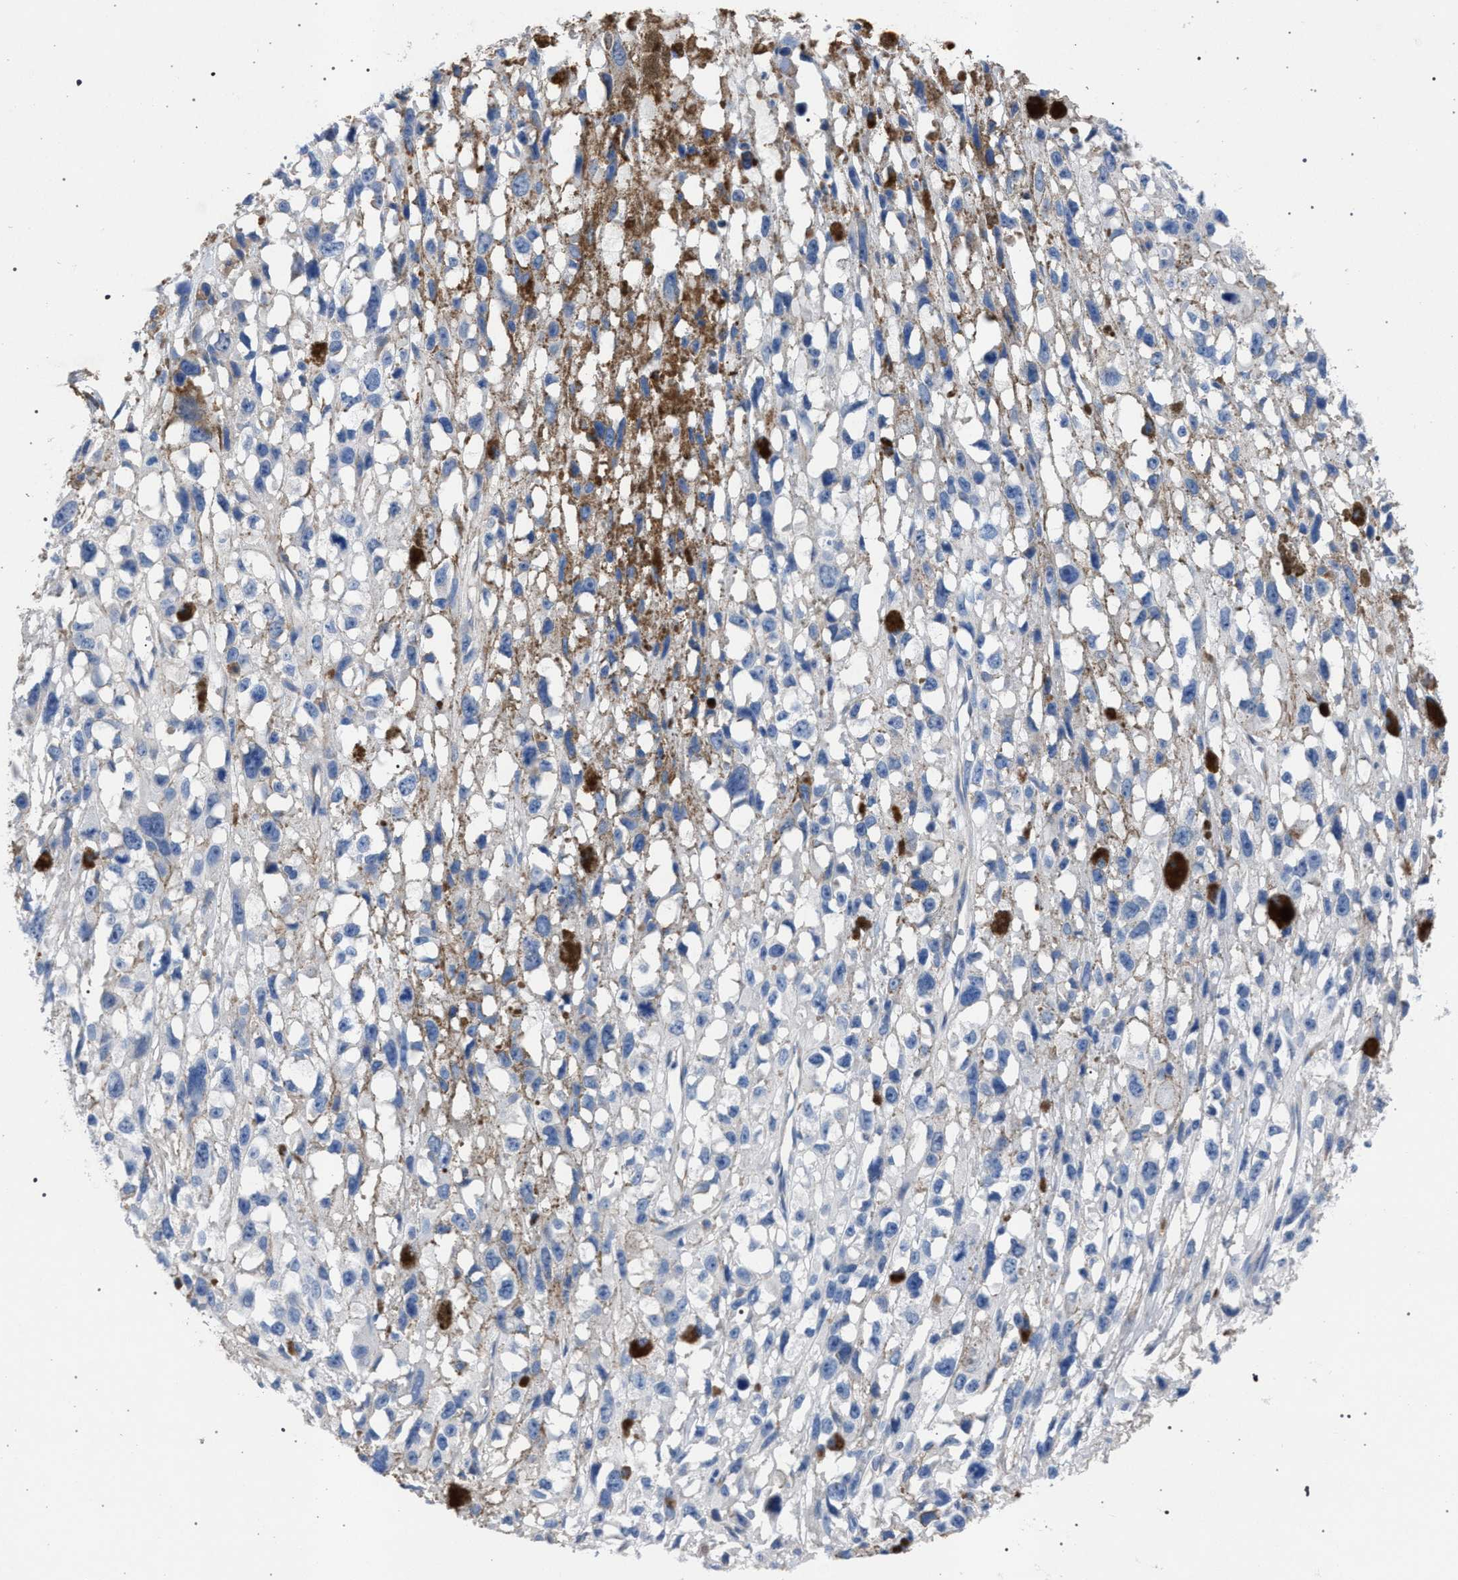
{"staining": {"intensity": "negative", "quantity": "none", "location": "none"}, "tissue": "melanoma", "cell_type": "Tumor cells", "image_type": "cancer", "snomed": [{"axis": "morphology", "description": "Malignant melanoma, Metastatic site"}, {"axis": "topography", "description": "Lymph node"}], "caption": "This image is of melanoma stained with IHC to label a protein in brown with the nuclei are counter-stained blue. There is no expression in tumor cells.", "gene": "CRYZ", "patient": {"sex": "male", "age": 59}}